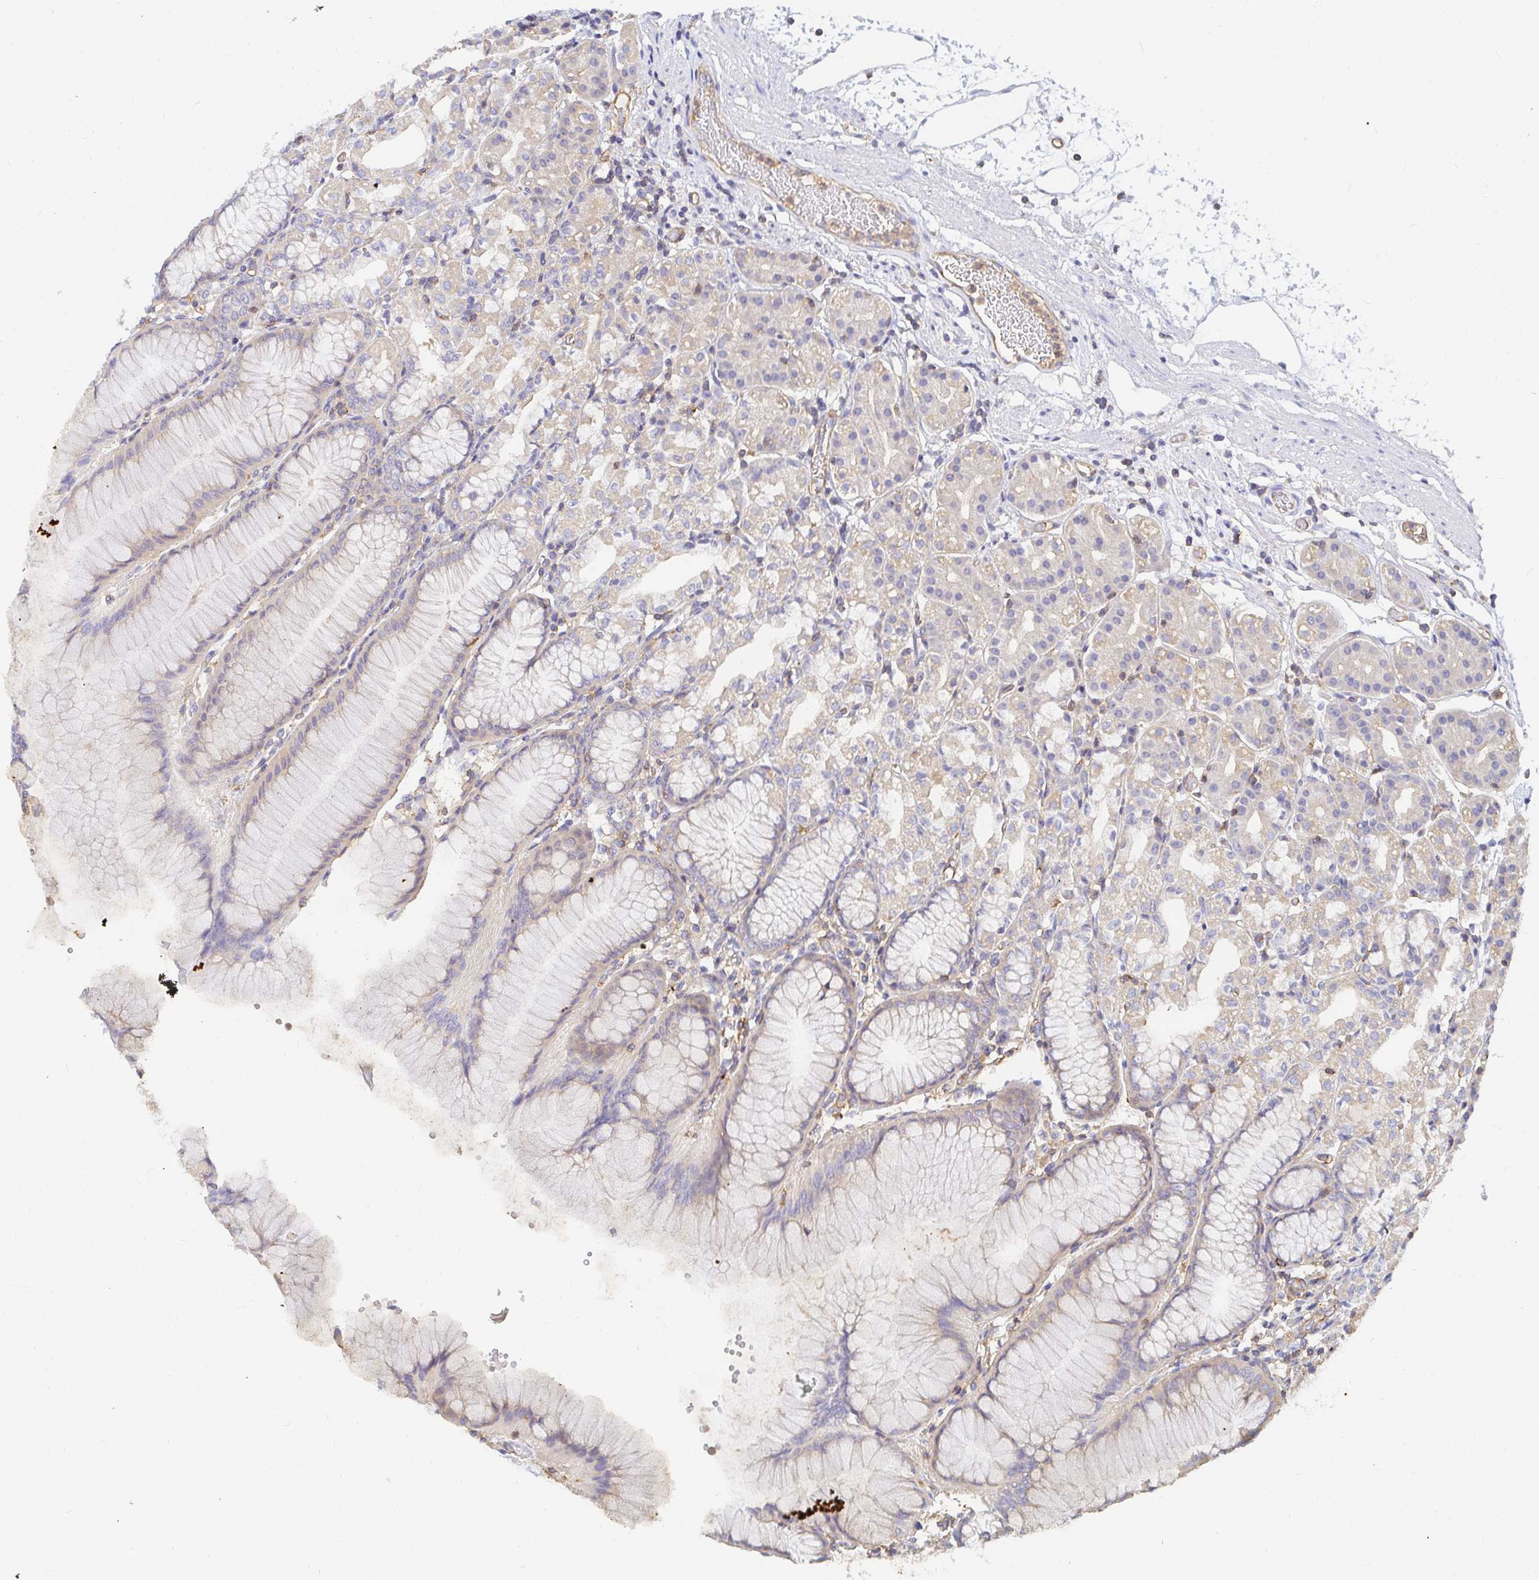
{"staining": {"intensity": "weak", "quantity": "<25%", "location": "cytoplasmic/membranous"}, "tissue": "stomach", "cell_type": "Glandular cells", "image_type": "normal", "snomed": [{"axis": "morphology", "description": "Normal tissue, NOS"}, {"axis": "topography", "description": "Stomach"}], "caption": "Unremarkable stomach was stained to show a protein in brown. There is no significant staining in glandular cells. (Brightfield microscopy of DAB immunohistochemistry (IHC) at high magnification).", "gene": "TSPAN19", "patient": {"sex": "female", "age": 57}}